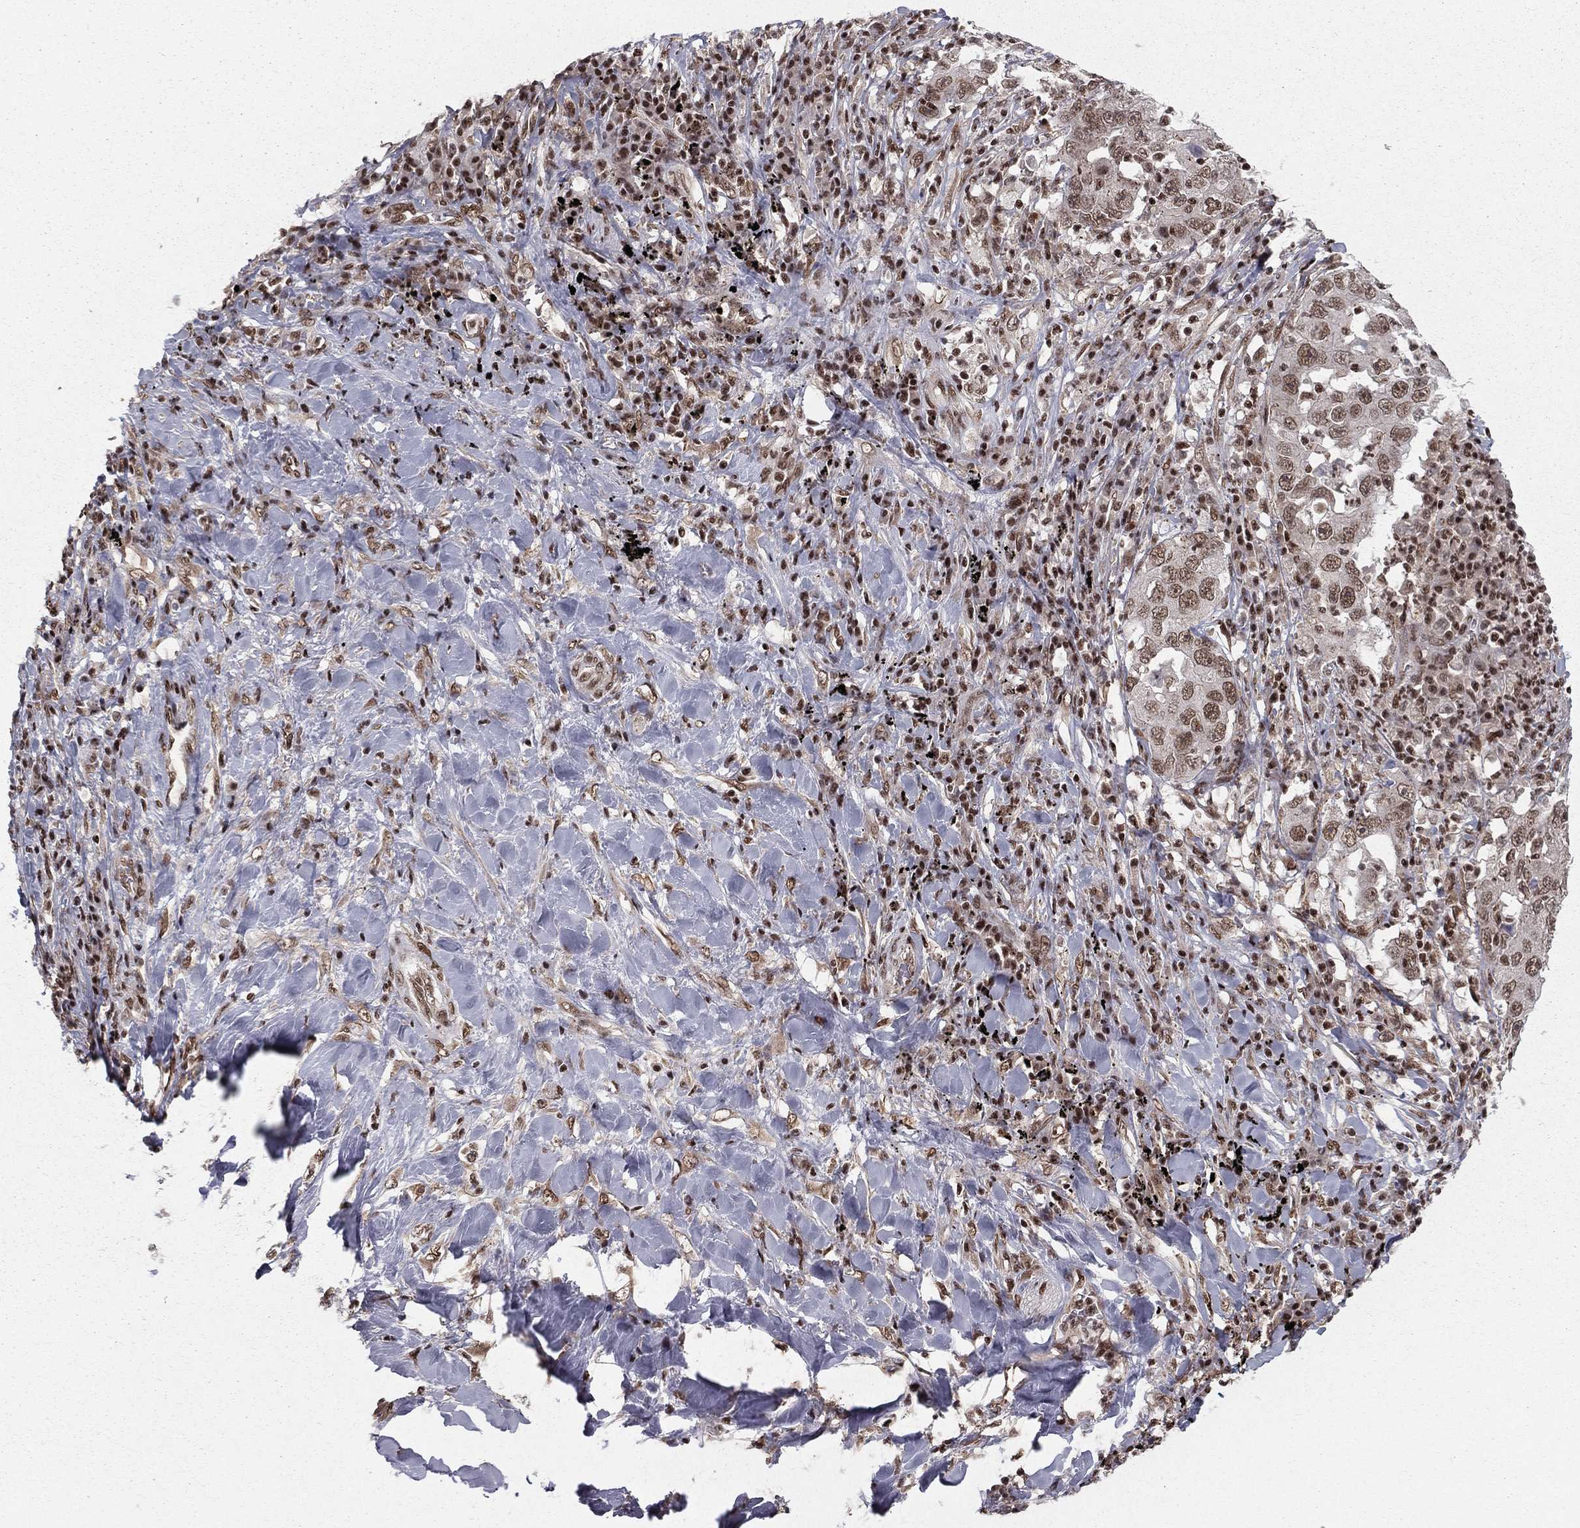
{"staining": {"intensity": "weak", "quantity": "<25%", "location": "nuclear"}, "tissue": "lung cancer", "cell_type": "Tumor cells", "image_type": "cancer", "snomed": [{"axis": "morphology", "description": "Adenocarcinoma, NOS"}, {"axis": "topography", "description": "Lung"}], "caption": "High power microscopy histopathology image of an immunohistochemistry (IHC) histopathology image of lung adenocarcinoma, revealing no significant positivity in tumor cells. The staining was performed using DAB to visualize the protein expression in brown, while the nuclei were stained in blue with hematoxylin (Magnification: 20x).", "gene": "NFYB", "patient": {"sex": "male", "age": 73}}